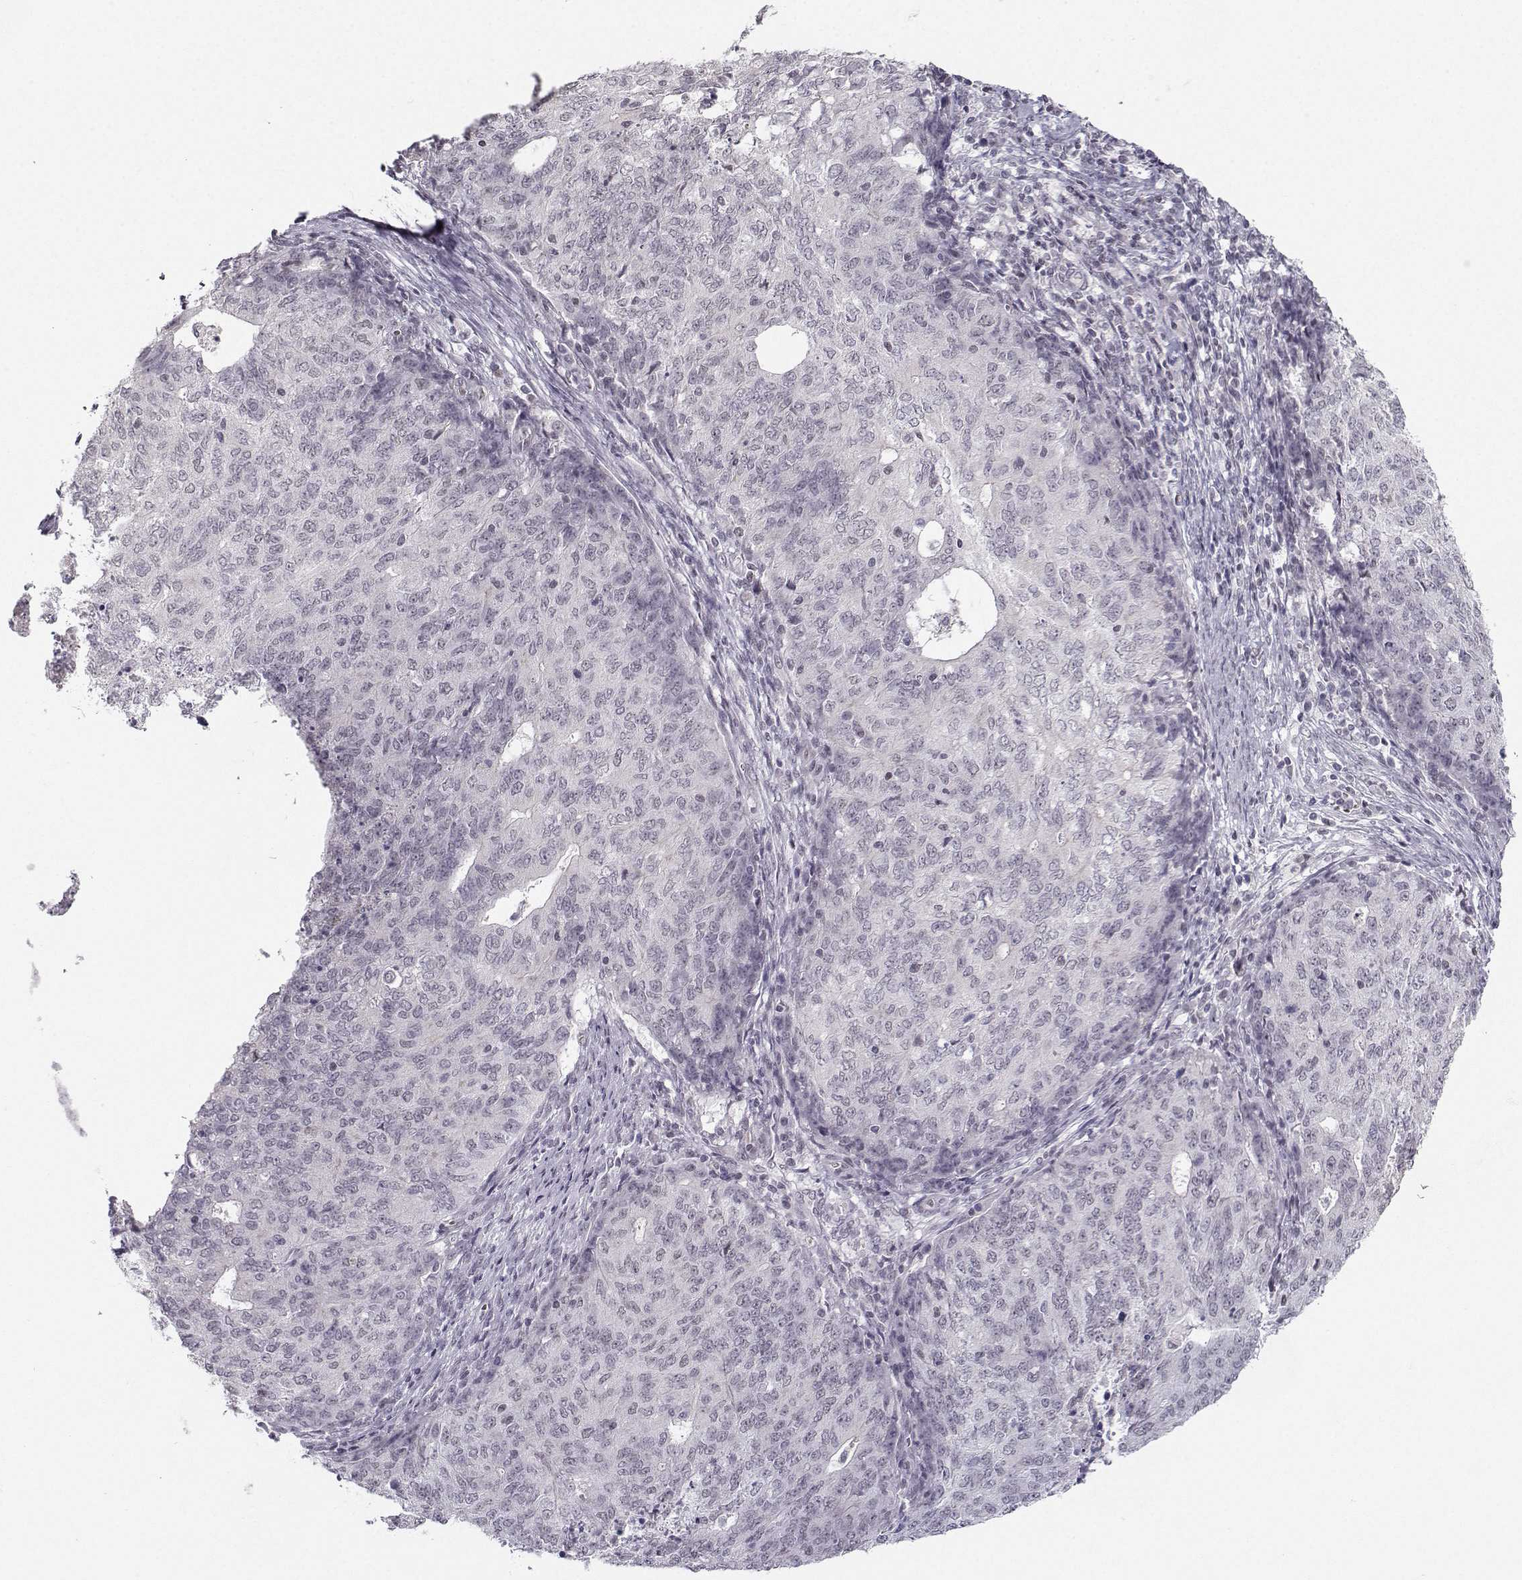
{"staining": {"intensity": "negative", "quantity": "none", "location": "none"}, "tissue": "endometrial cancer", "cell_type": "Tumor cells", "image_type": "cancer", "snomed": [{"axis": "morphology", "description": "Adenocarcinoma, NOS"}, {"axis": "topography", "description": "Endometrium"}], "caption": "This is an immunohistochemistry (IHC) micrograph of human endometrial cancer (adenocarcinoma). There is no staining in tumor cells.", "gene": "LIN28A", "patient": {"sex": "female", "age": 82}}